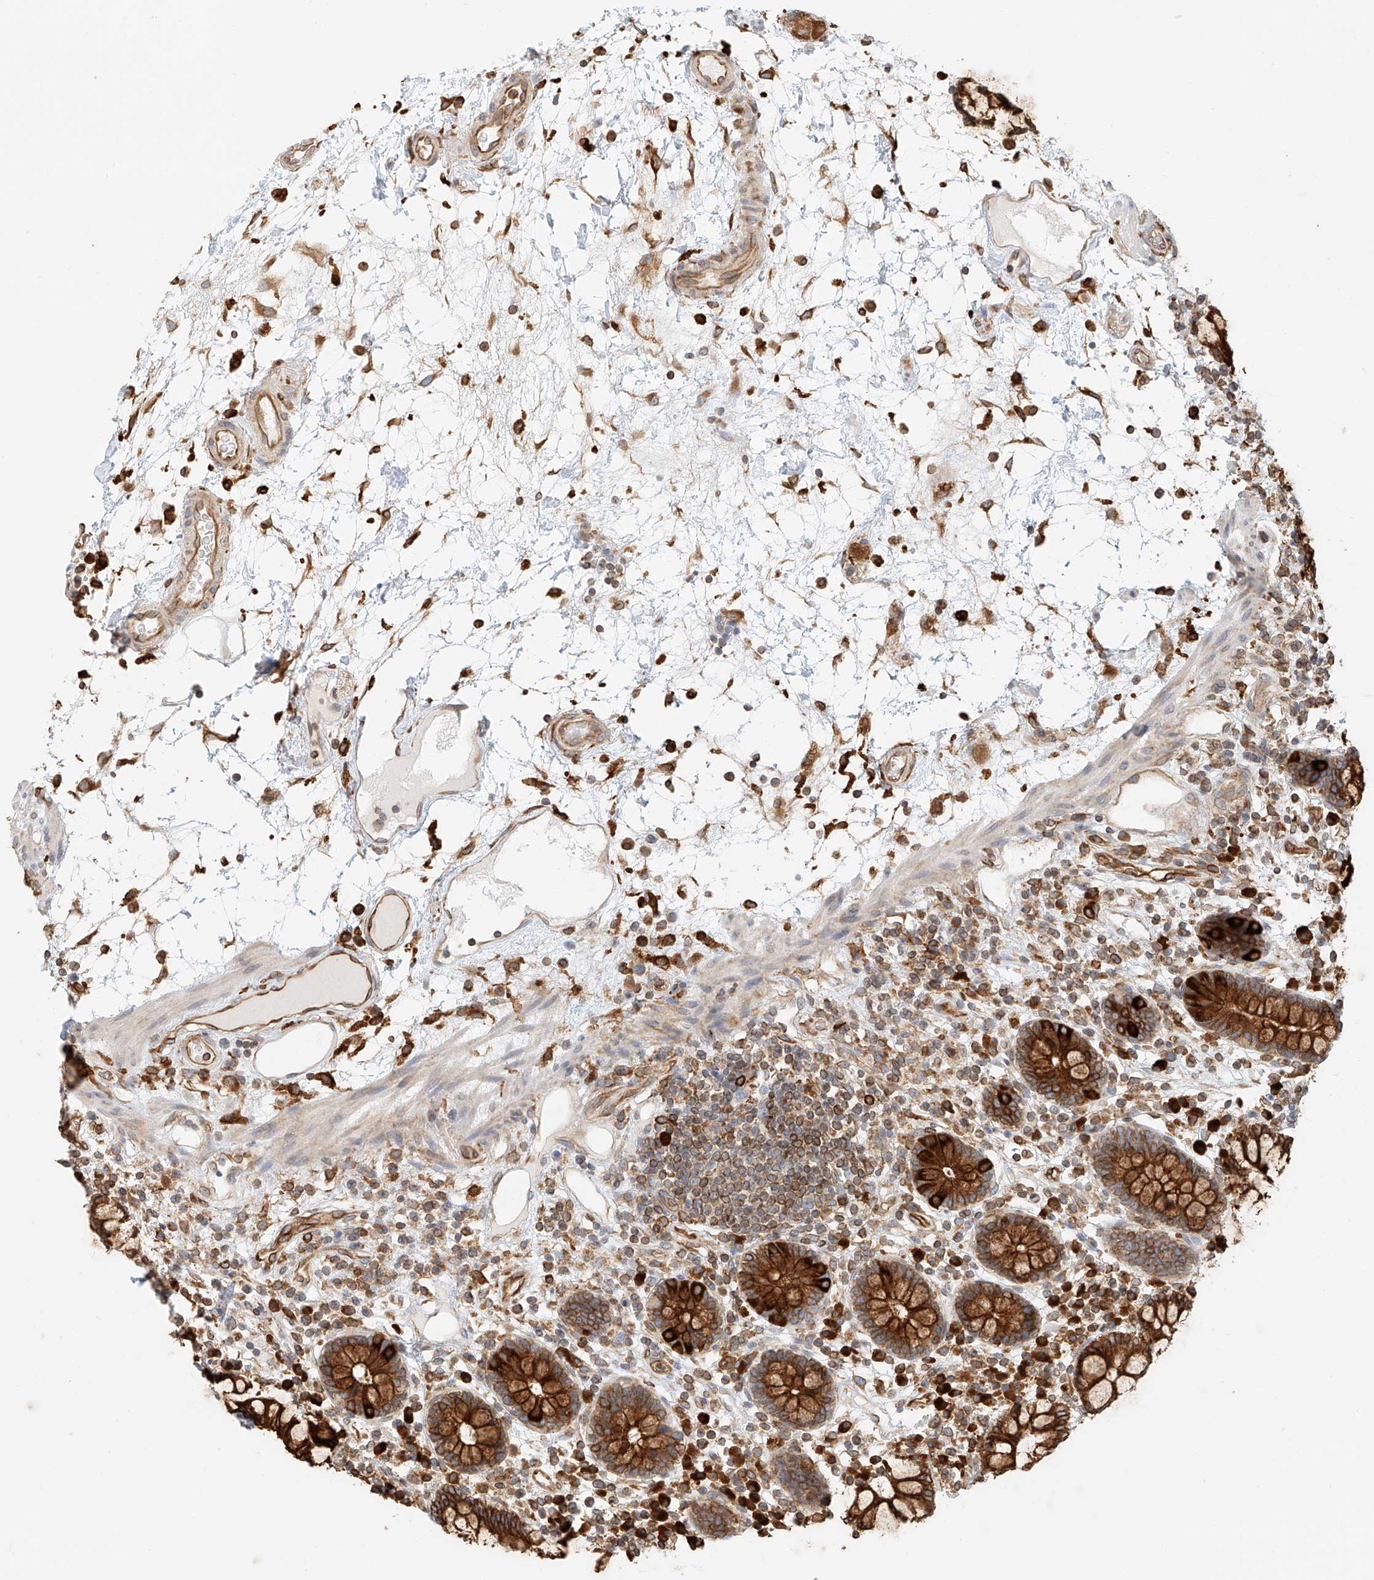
{"staining": {"intensity": "moderate", "quantity": ">75%", "location": "cytoplasmic/membranous"}, "tissue": "colon", "cell_type": "Endothelial cells", "image_type": "normal", "snomed": [{"axis": "morphology", "description": "Normal tissue, NOS"}, {"axis": "topography", "description": "Colon"}], "caption": "Normal colon exhibits moderate cytoplasmic/membranous staining in approximately >75% of endothelial cells, visualized by immunohistochemistry. The staining was performed using DAB (3,3'-diaminobenzidine), with brown indicating positive protein expression. Nuclei are stained blue with hematoxylin.", "gene": "DHRS7", "patient": {"sex": "female", "age": 79}}